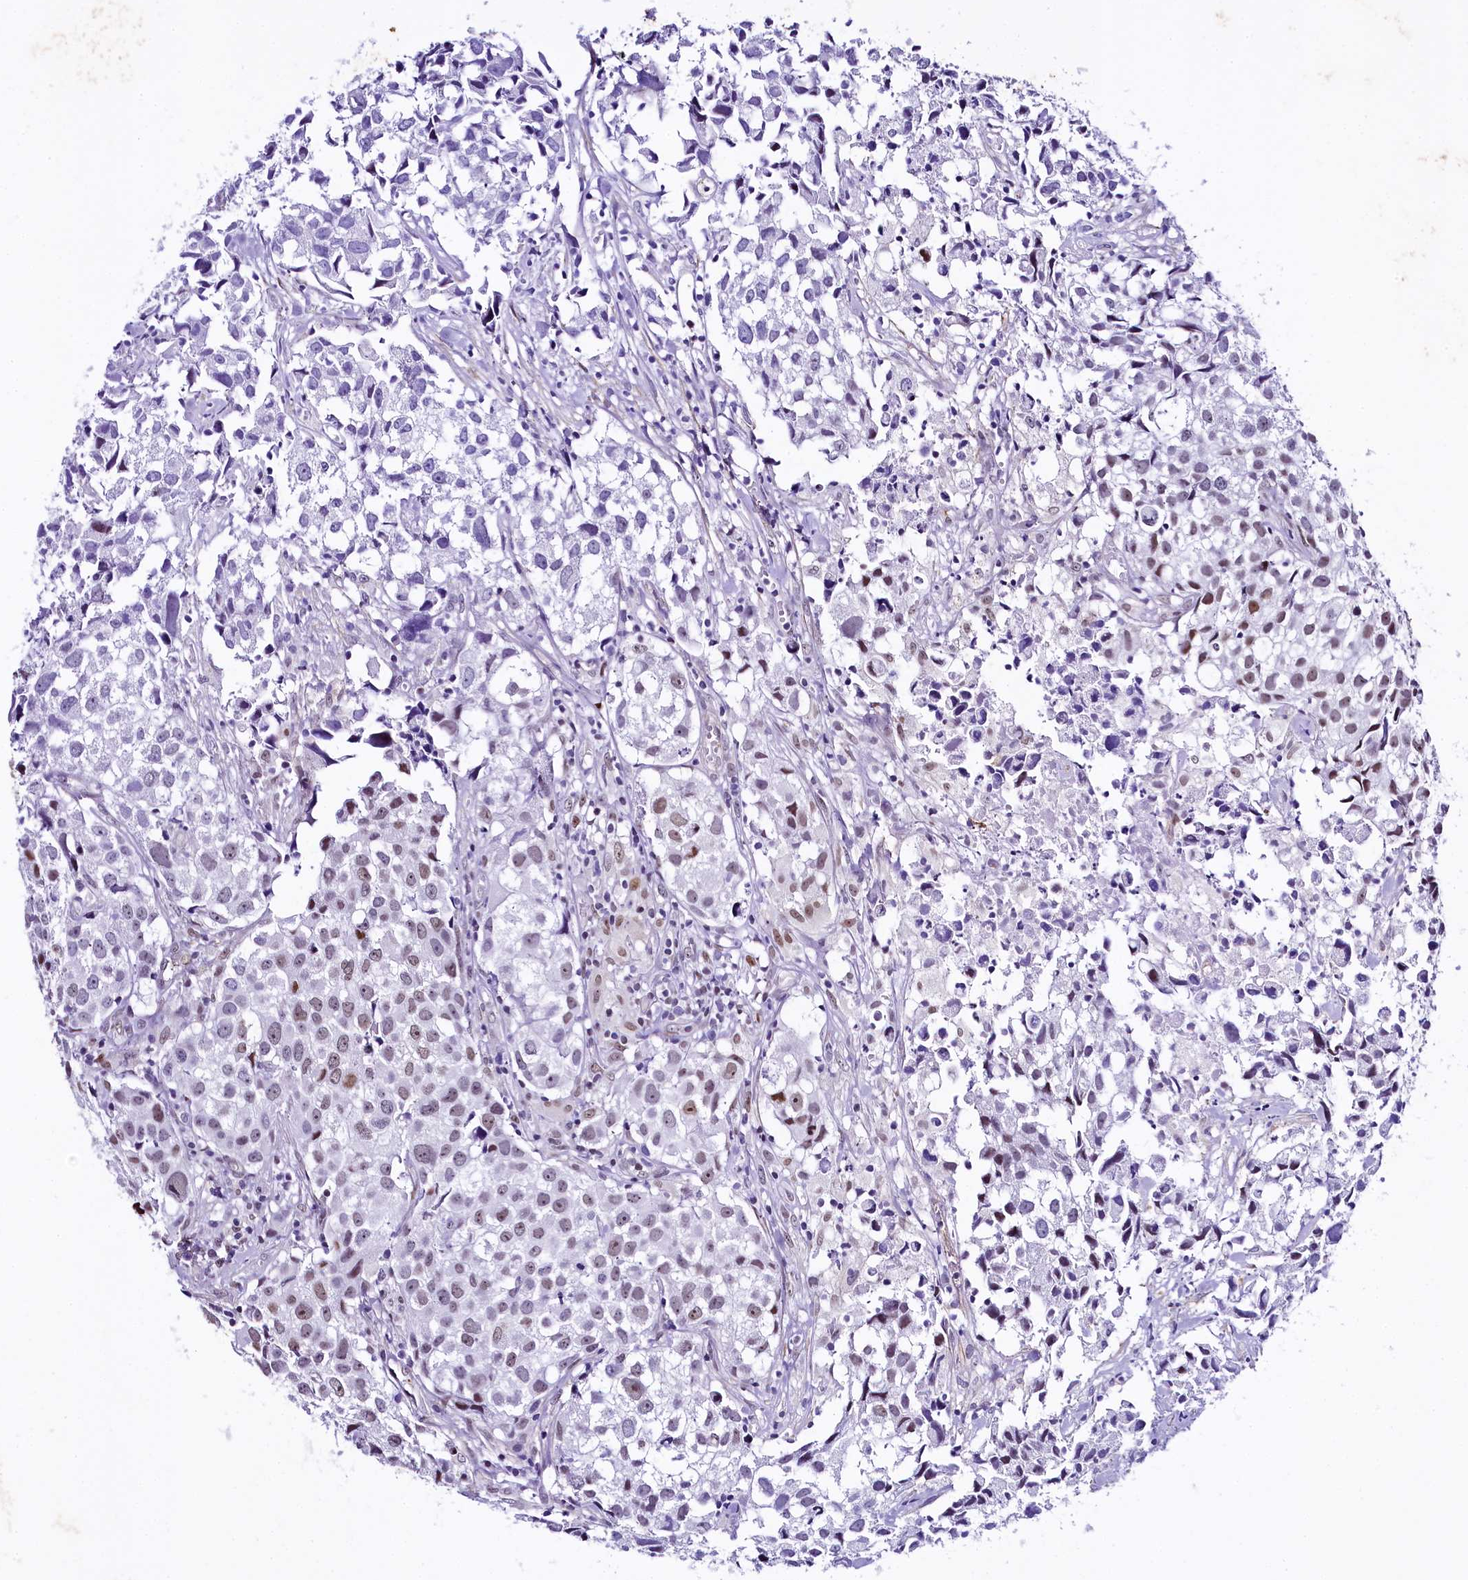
{"staining": {"intensity": "negative", "quantity": "none", "location": "none"}, "tissue": "urothelial cancer", "cell_type": "Tumor cells", "image_type": "cancer", "snomed": [{"axis": "morphology", "description": "Urothelial carcinoma, High grade"}, {"axis": "topography", "description": "Urinary bladder"}], "caption": "A micrograph of high-grade urothelial carcinoma stained for a protein reveals no brown staining in tumor cells.", "gene": "SAMD10", "patient": {"sex": "female", "age": 75}}